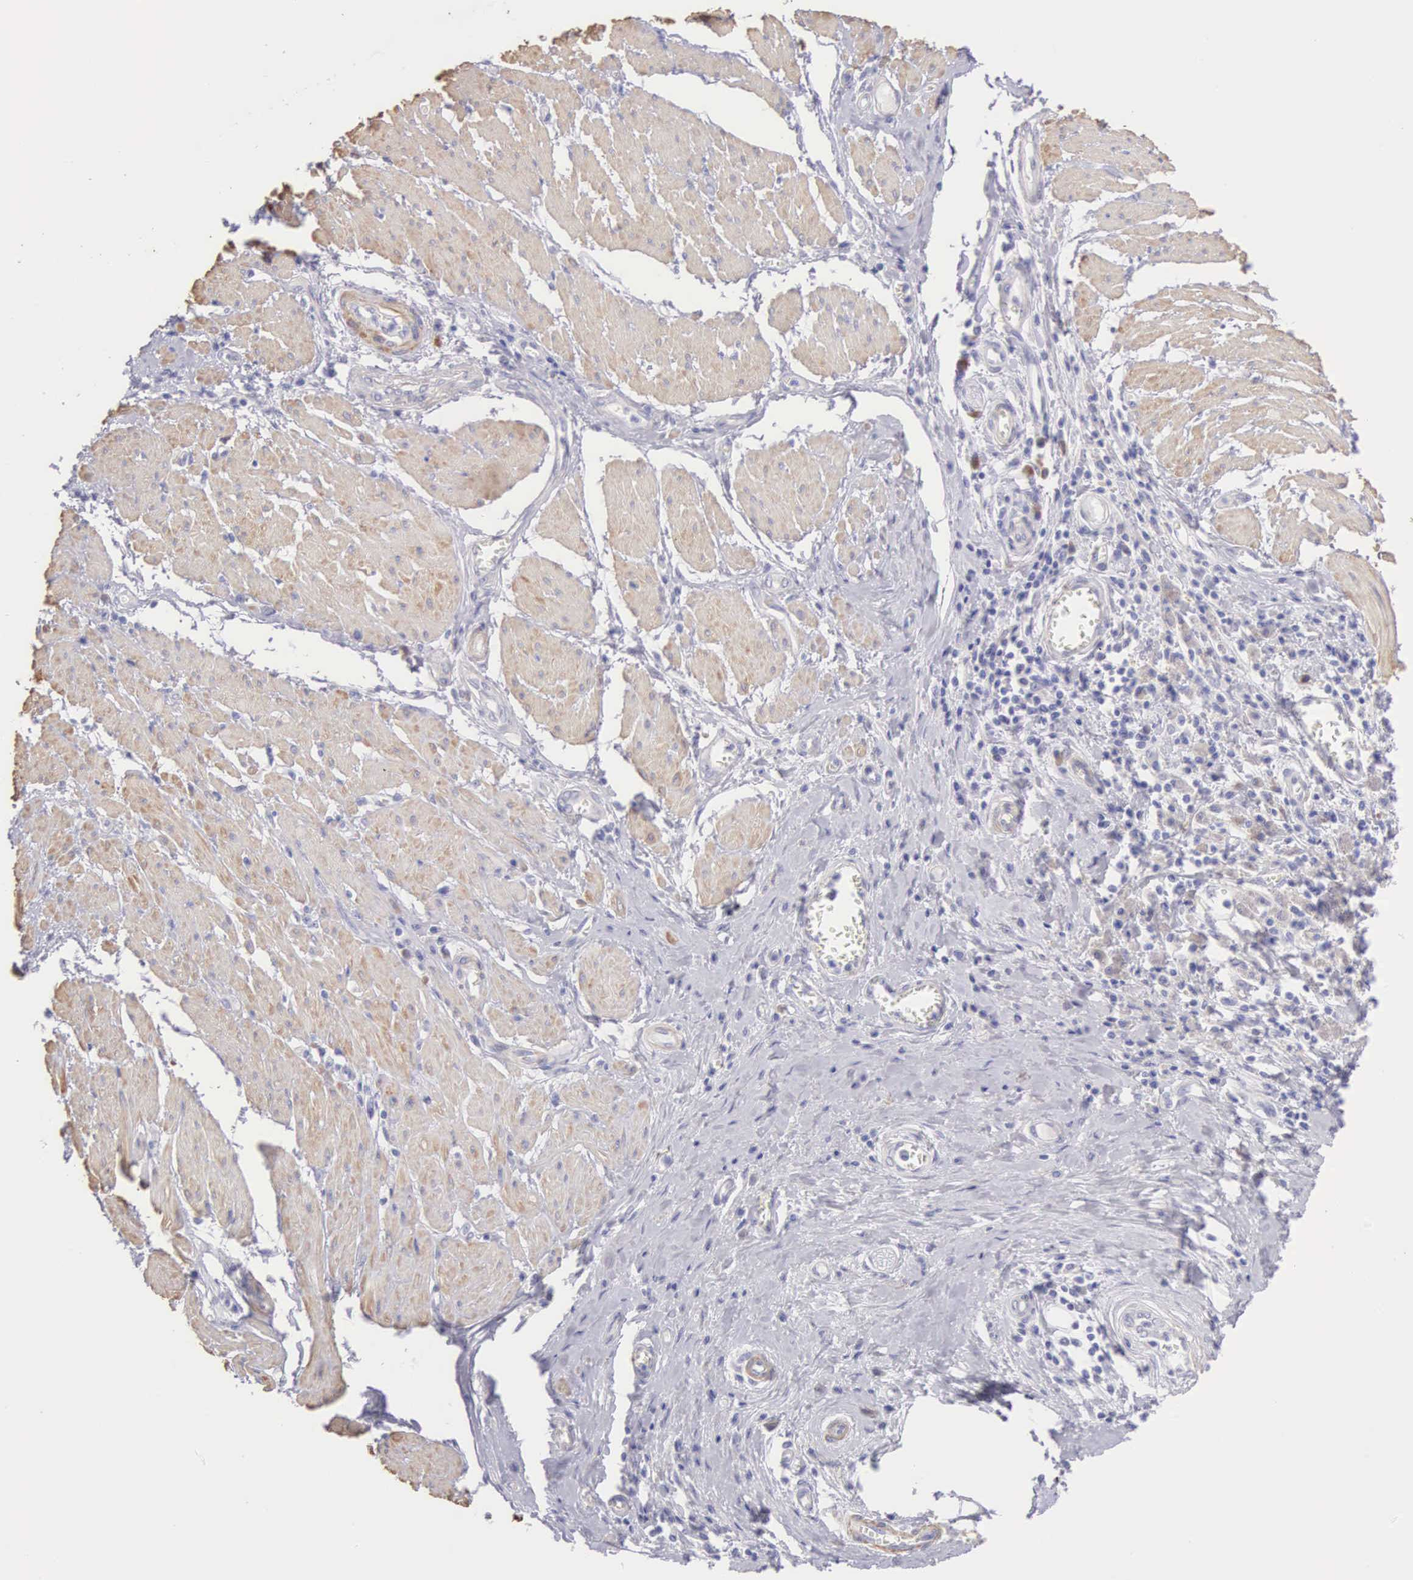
{"staining": {"intensity": "negative", "quantity": "none", "location": "none"}, "tissue": "pancreatic cancer", "cell_type": "Tumor cells", "image_type": "cancer", "snomed": [{"axis": "morphology", "description": "Adenocarcinoma, NOS"}, {"axis": "topography", "description": "Pancreas"}], "caption": "Micrograph shows no significant protein expression in tumor cells of adenocarcinoma (pancreatic).", "gene": "ARFGAP3", "patient": {"sex": "female", "age": 70}}